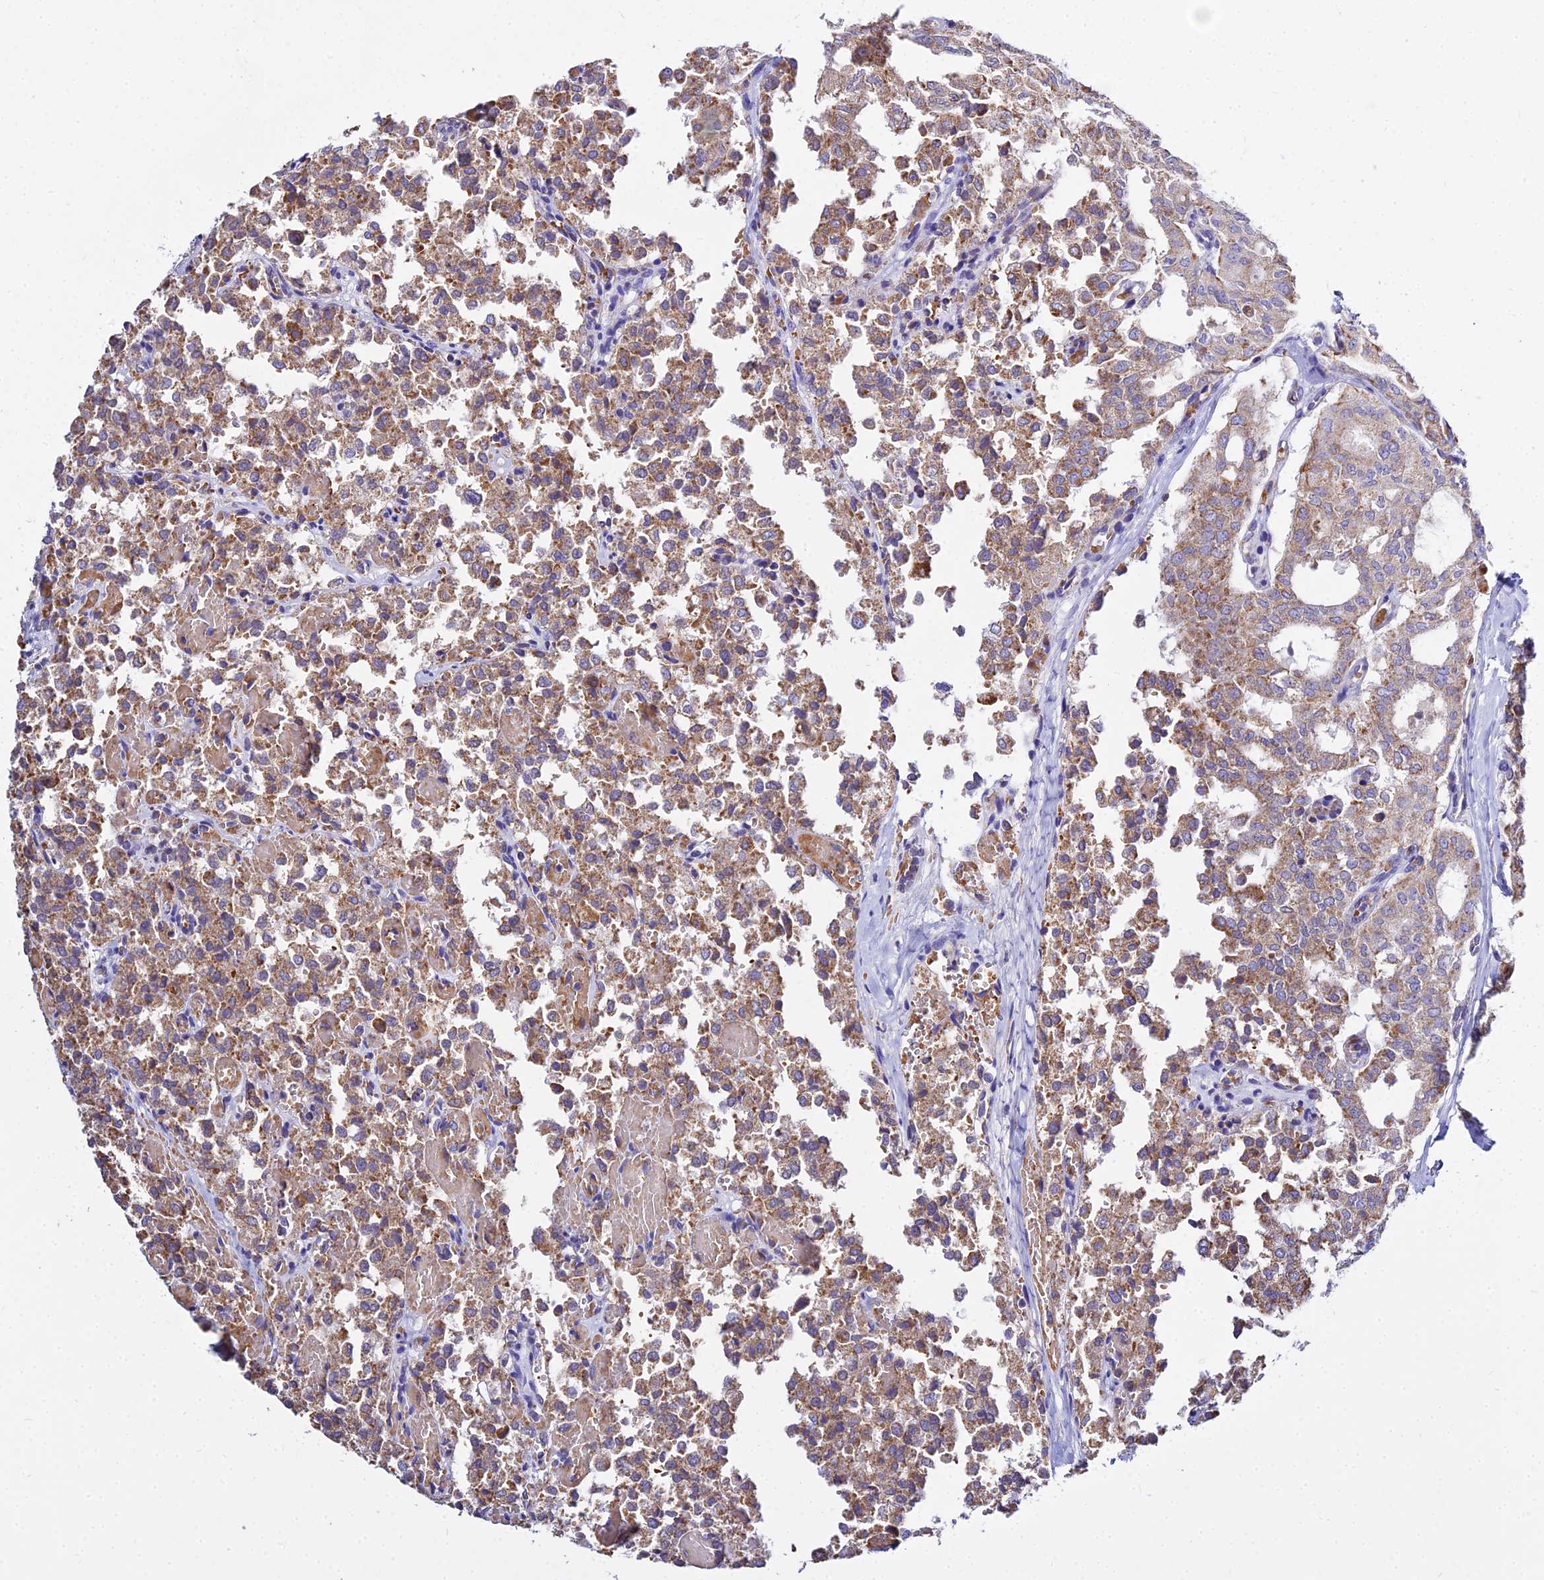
{"staining": {"intensity": "moderate", "quantity": ">75%", "location": "cytoplasmic/membranous"}, "tissue": "thyroid cancer", "cell_type": "Tumor cells", "image_type": "cancer", "snomed": [{"axis": "morphology", "description": "Follicular adenoma carcinoma, NOS"}, {"axis": "topography", "description": "Thyroid gland"}], "caption": "Approximately >75% of tumor cells in thyroid cancer exhibit moderate cytoplasmic/membranous protein staining as visualized by brown immunohistochemical staining.", "gene": "TYW5", "patient": {"sex": "male", "age": 75}}